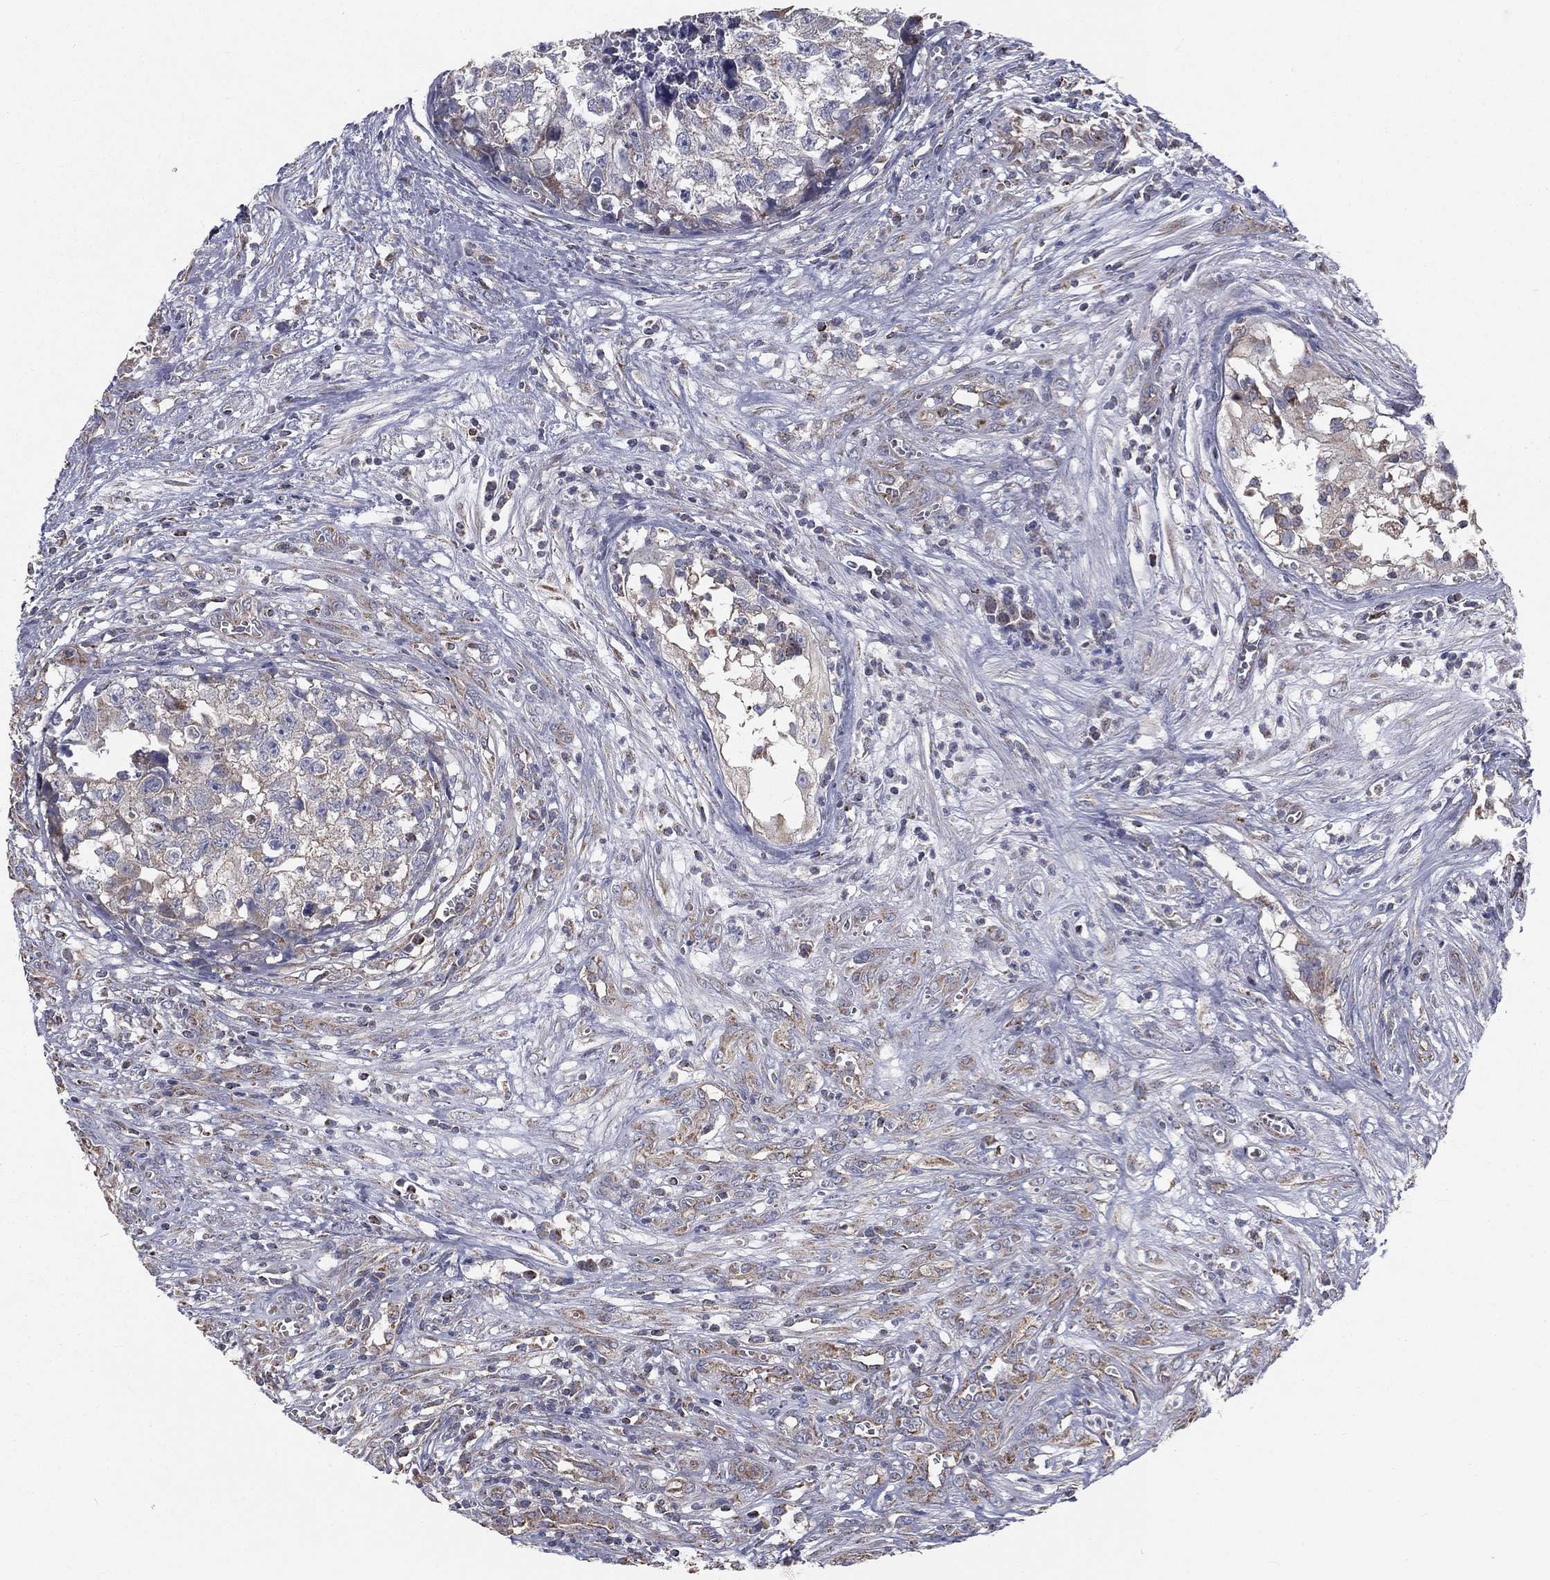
{"staining": {"intensity": "weak", "quantity": "25%-75%", "location": "cytoplasmic/membranous"}, "tissue": "testis cancer", "cell_type": "Tumor cells", "image_type": "cancer", "snomed": [{"axis": "morphology", "description": "Seminoma, NOS"}, {"axis": "morphology", "description": "Carcinoma, Embryonal, NOS"}, {"axis": "topography", "description": "Testis"}], "caption": "IHC staining of testis cancer, which displays low levels of weak cytoplasmic/membranous staining in approximately 25%-75% of tumor cells indicating weak cytoplasmic/membranous protein positivity. The staining was performed using DAB (brown) for protein detection and nuclei were counterstained in hematoxylin (blue).", "gene": "HADH", "patient": {"sex": "male", "age": 22}}